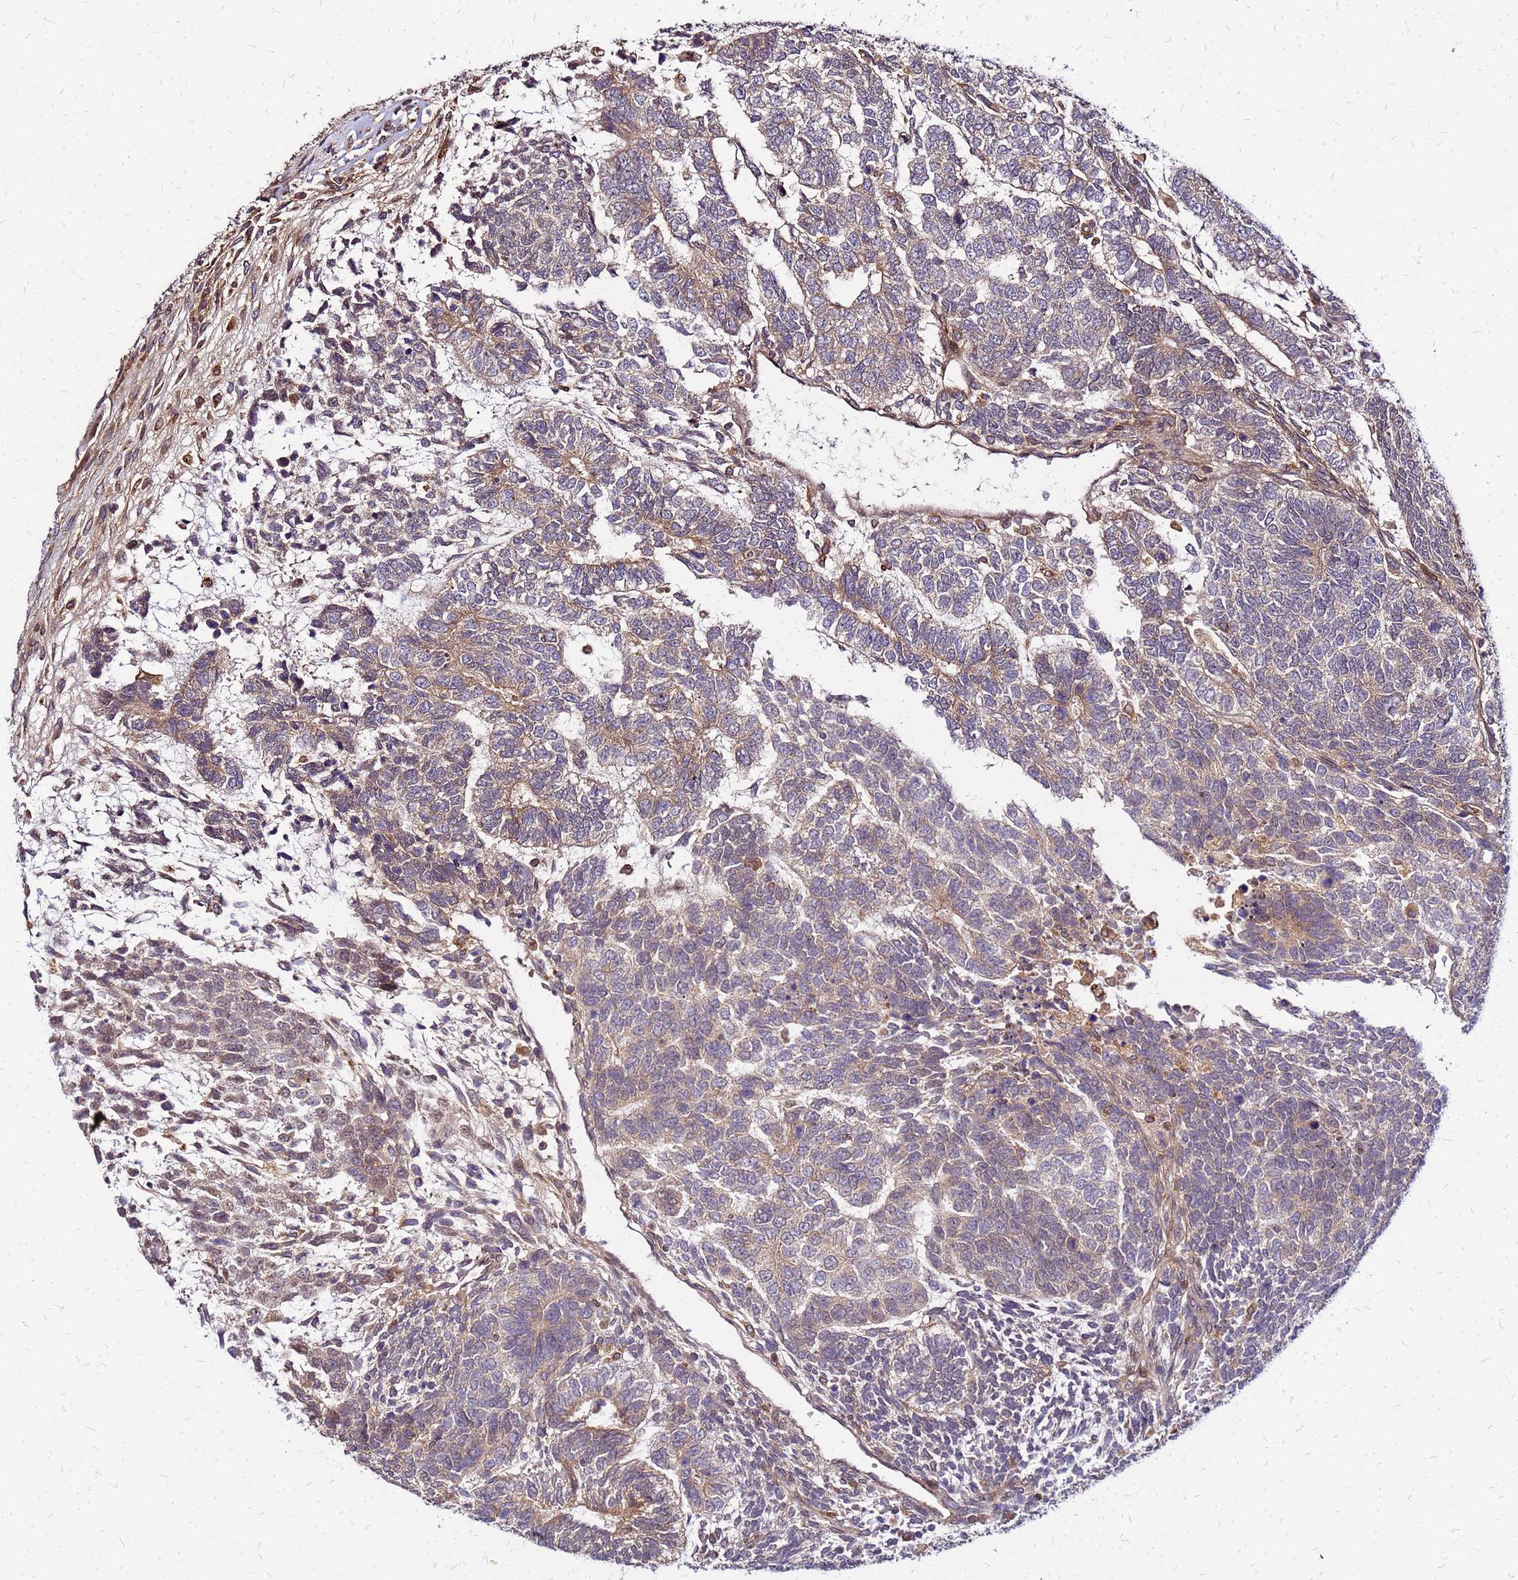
{"staining": {"intensity": "weak", "quantity": "<25%", "location": "cytoplasmic/membranous"}, "tissue": "testis cancer", "cell_type": "Tumor cells", "image_type": "cancer", "snomed": [{"axis": "morphology", "description": "Carcinoma, Embryonal, NOS"}, {"axis": "topography", "description": "Testis"}], "caption": "Histopathology image shows no protein staining in tumor cells of testis cancer tissue. The staining is performed using DAB brown chromogen with nuclei counter-stained in using hematoxylin.", "gene": "CYBC1", "patient": {"sex": "male", "age": 23}}